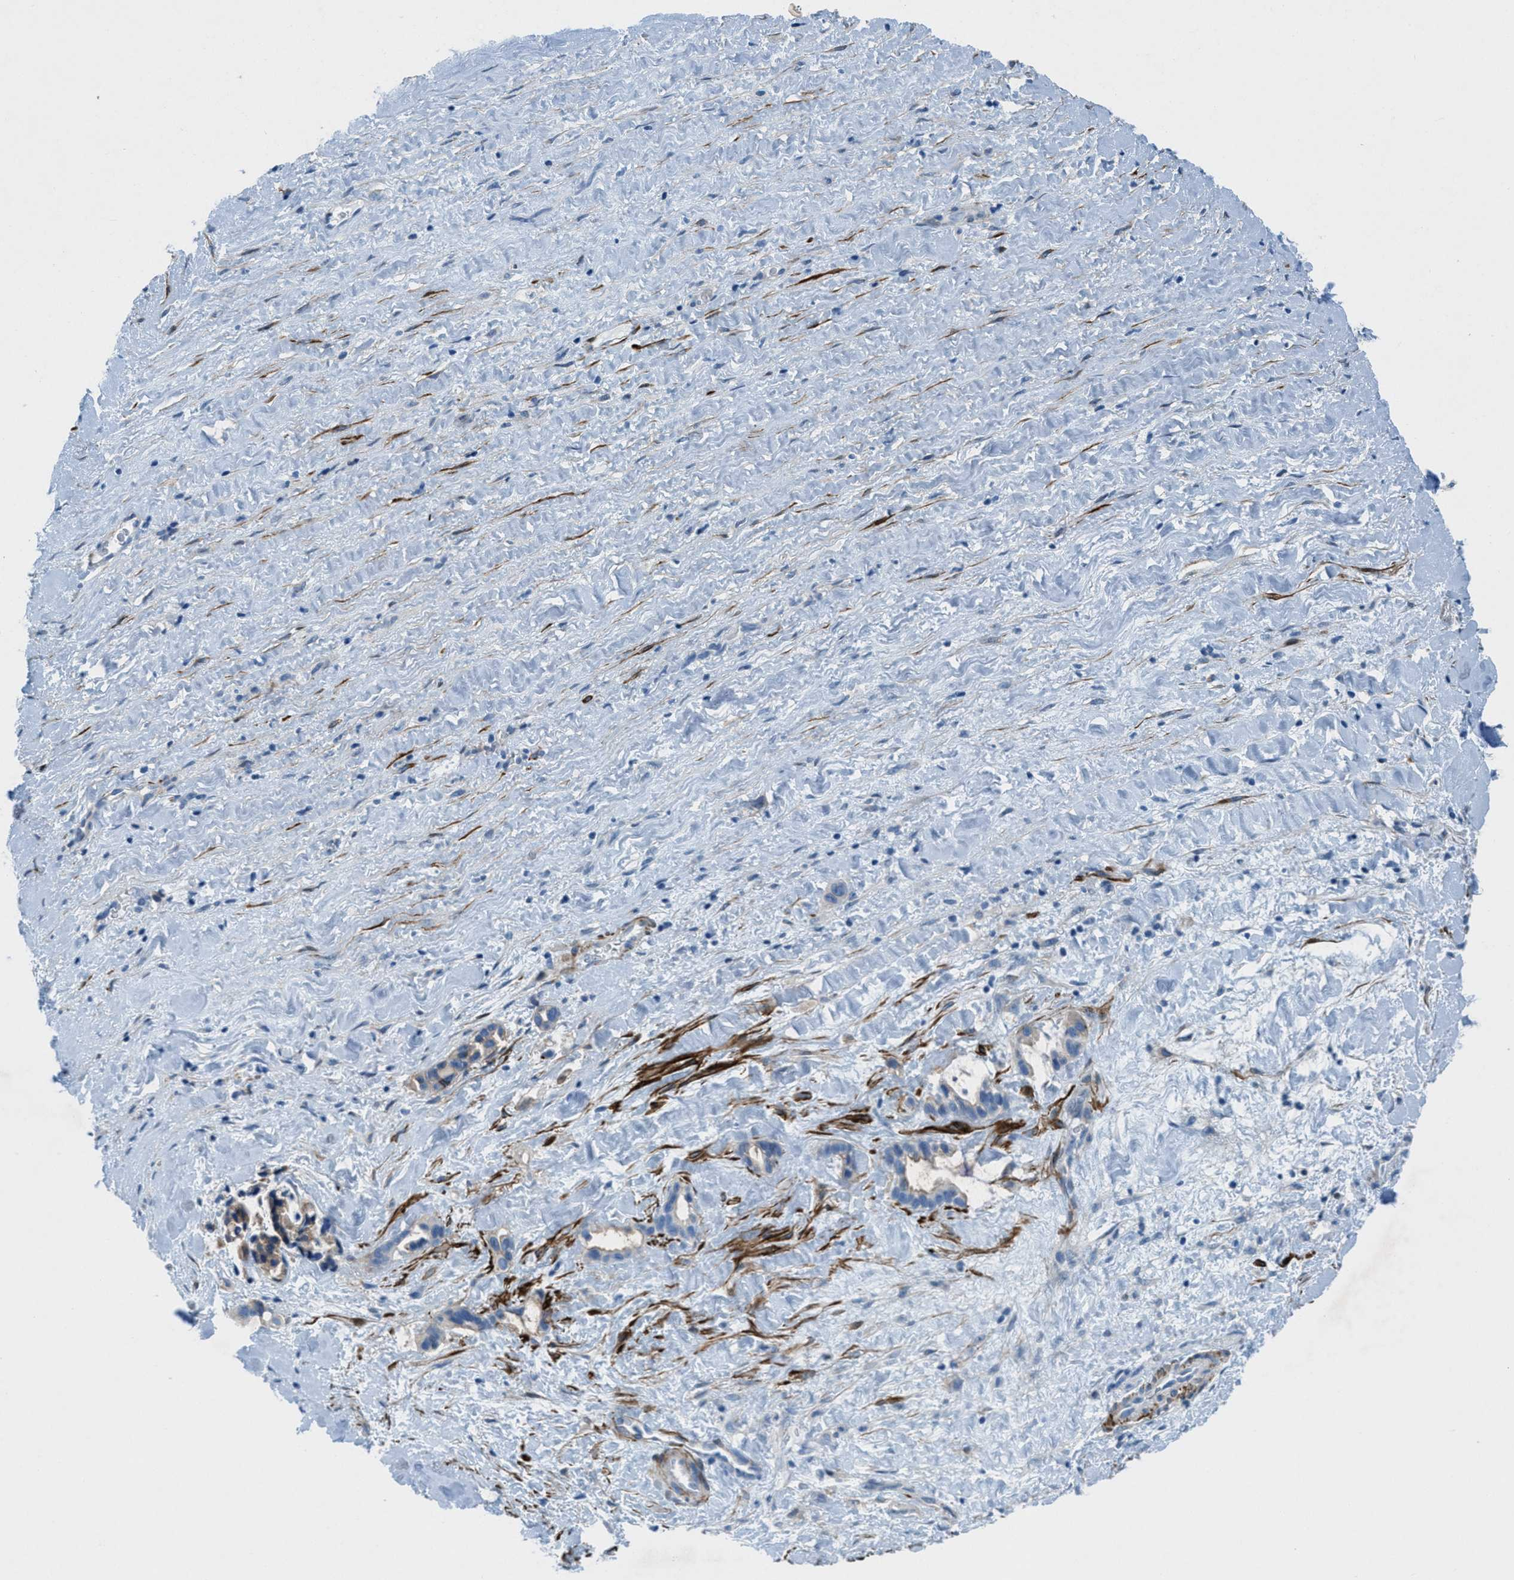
{"staining": {"intensity": "negative", "quantity": "none", "location": "none"}, "tissue": "liver cancer", "cell_type": "Tumor cells", "image_type": "cancer", "snomed": [{"axis": "morphology", "description": "Cholangiocarcinoma"}, {"axis": "topography", "description": "Liver"}], "caption": "A histopathology image of liver cancer (cholangiocarcinoma) stained for a protein demonstrates no brown staining in tumor cells.", "gene": "MFSD13A", "patient": {"sex": "female", "age": 65}}